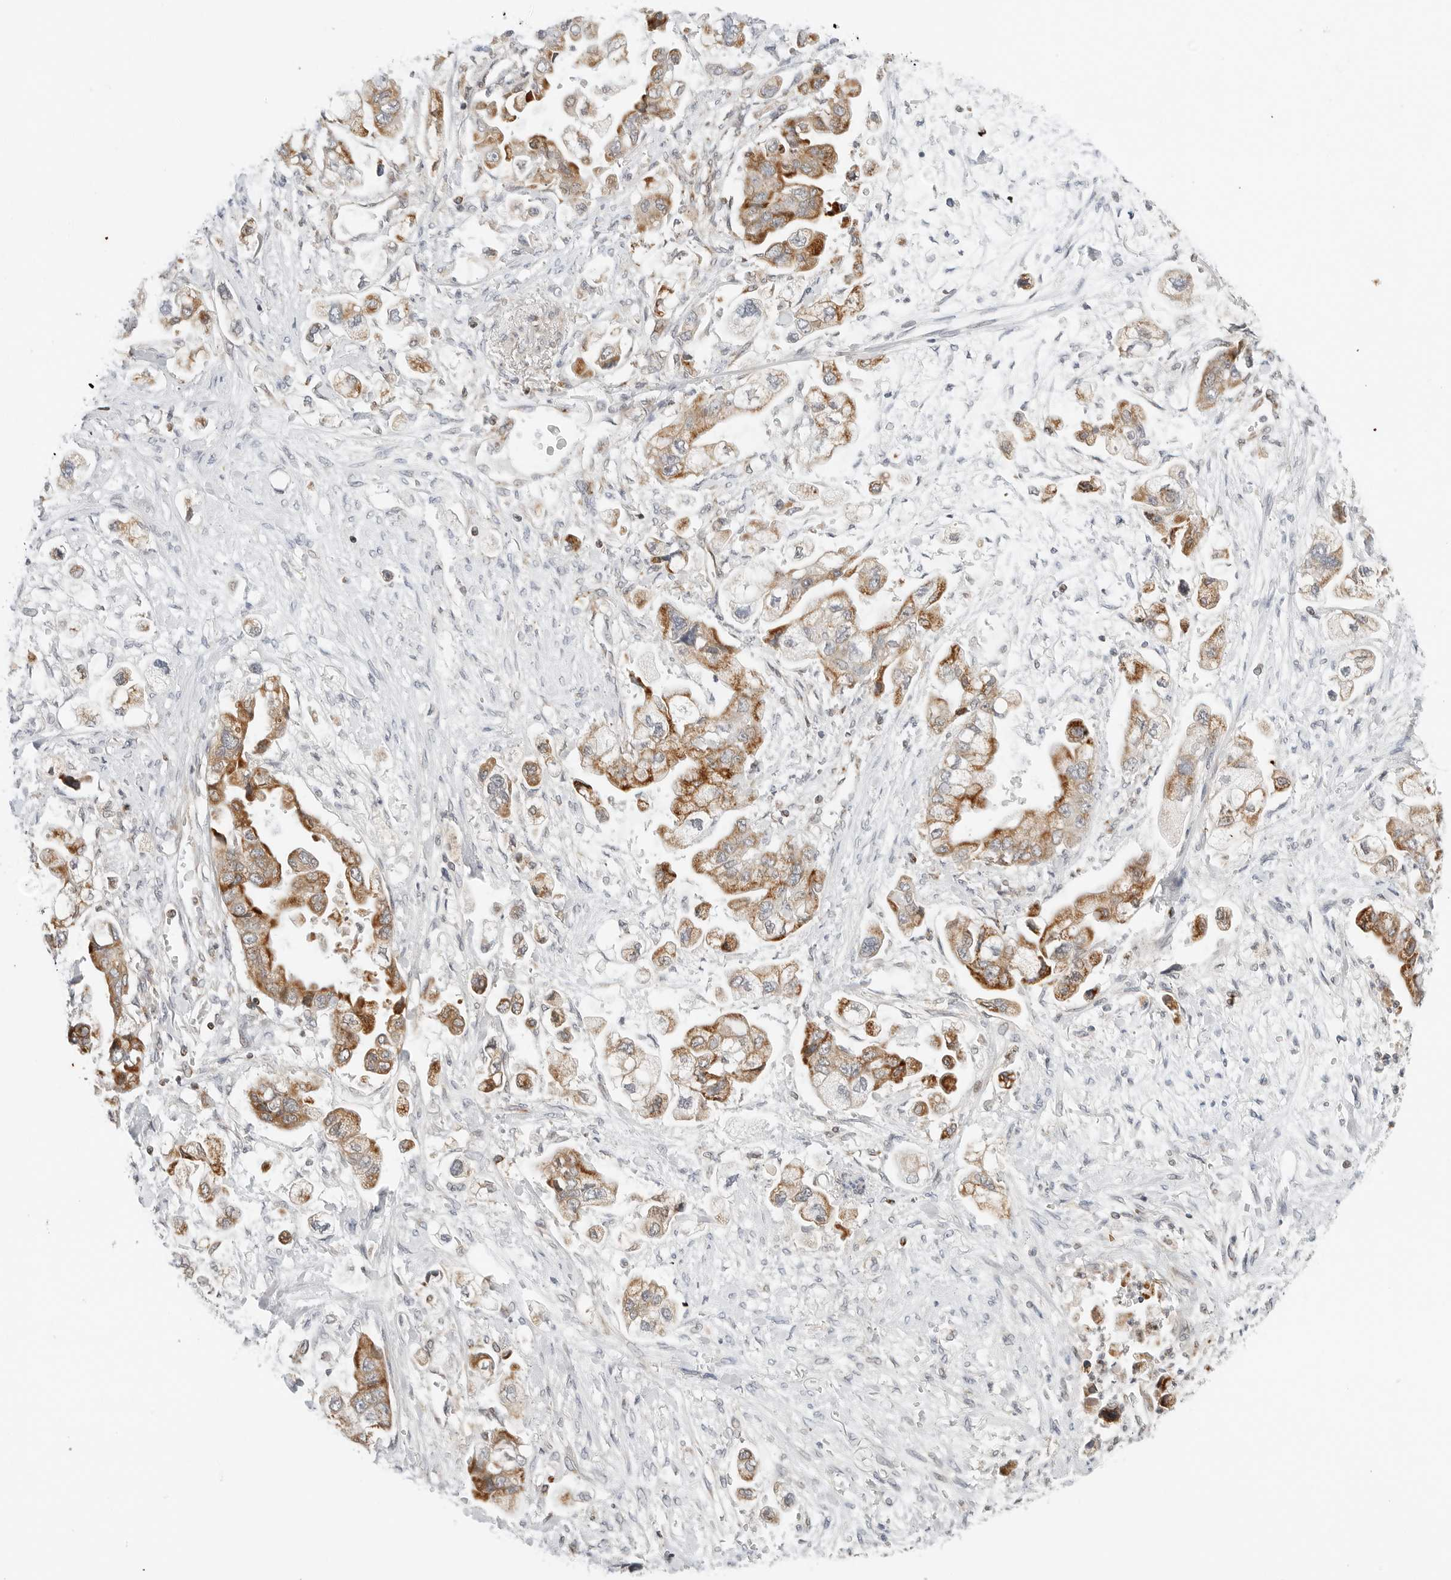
{"staining": {"intensity": "moderate", "quantity": ">75%", "location": "cytoplasmic/membranous"}, "tissue": "stomach cancer", "cell_type": "Tumor cells", "image_type": "cancer", "snomed": [{"axis": "morphology", "description": "Adenocarcinoma, NOS"}, {"axis": "topography", "description": "Stomach"}], "caption": "Immunohistochemical staining of human adenocarcinoma (stomach) reveals medium levels of moderate cytoplasmic/membranous positivity in approximately >75% of tumor cells.", "gene": "DYRK4", "patient": {"sex": "male", "age": 62}}